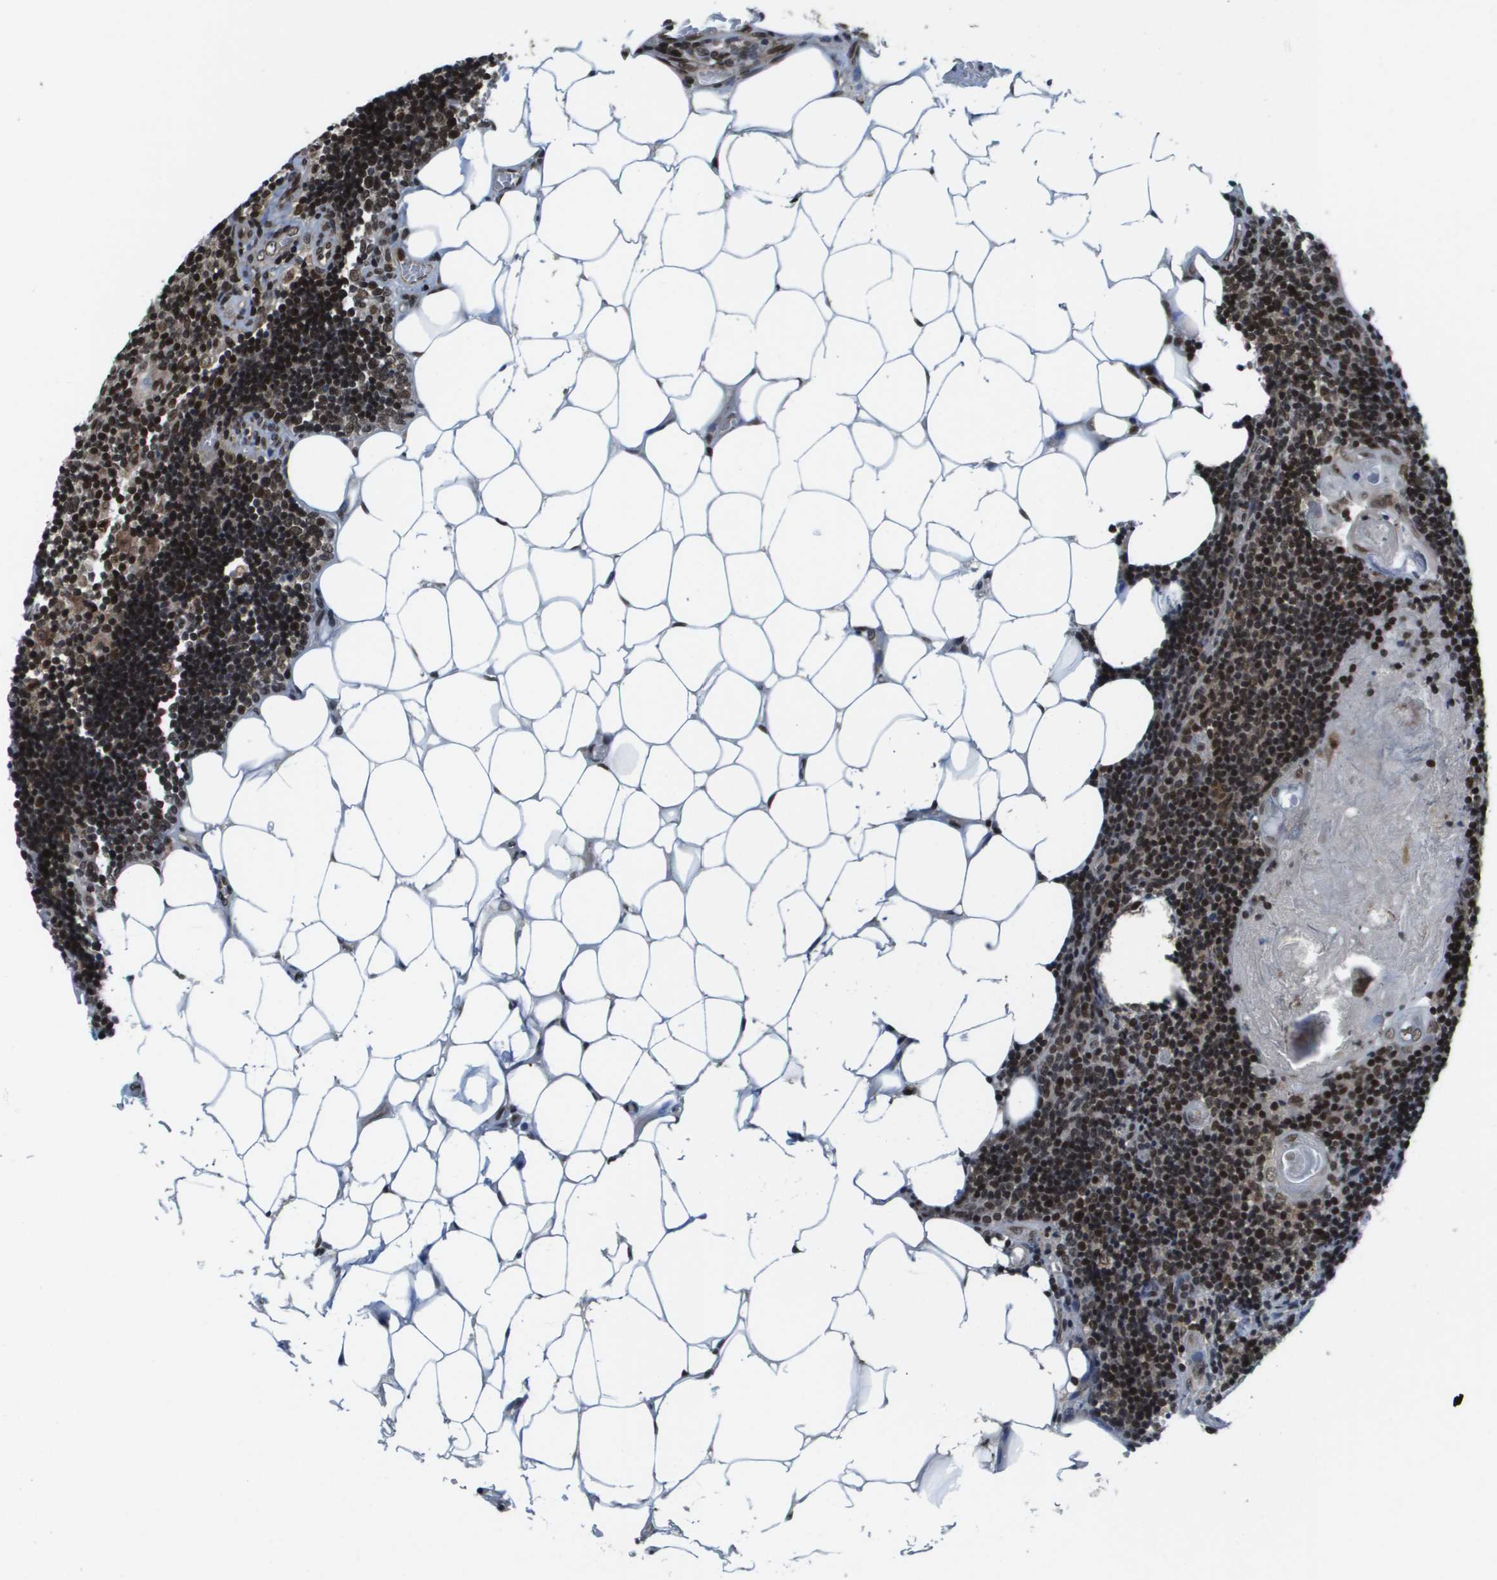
{"staining": {"intensity": "moderate", "quantity": ">75%", "location": "nuclear"}, "tissue": "lymph node", "cell_type": "Germinal center cells", "image_type": "normal", "snomed": [{"axis": "morphology", "description": "Normal tissue, NOS"}, {"axis": "topography", "description": "Lymph node"}], "caption": "Human lymph node stained with a protein marker displays moderate staining in germinal center cells.", "gene": "RECQL4", "patient": {"sex": "male", "age": 33}}